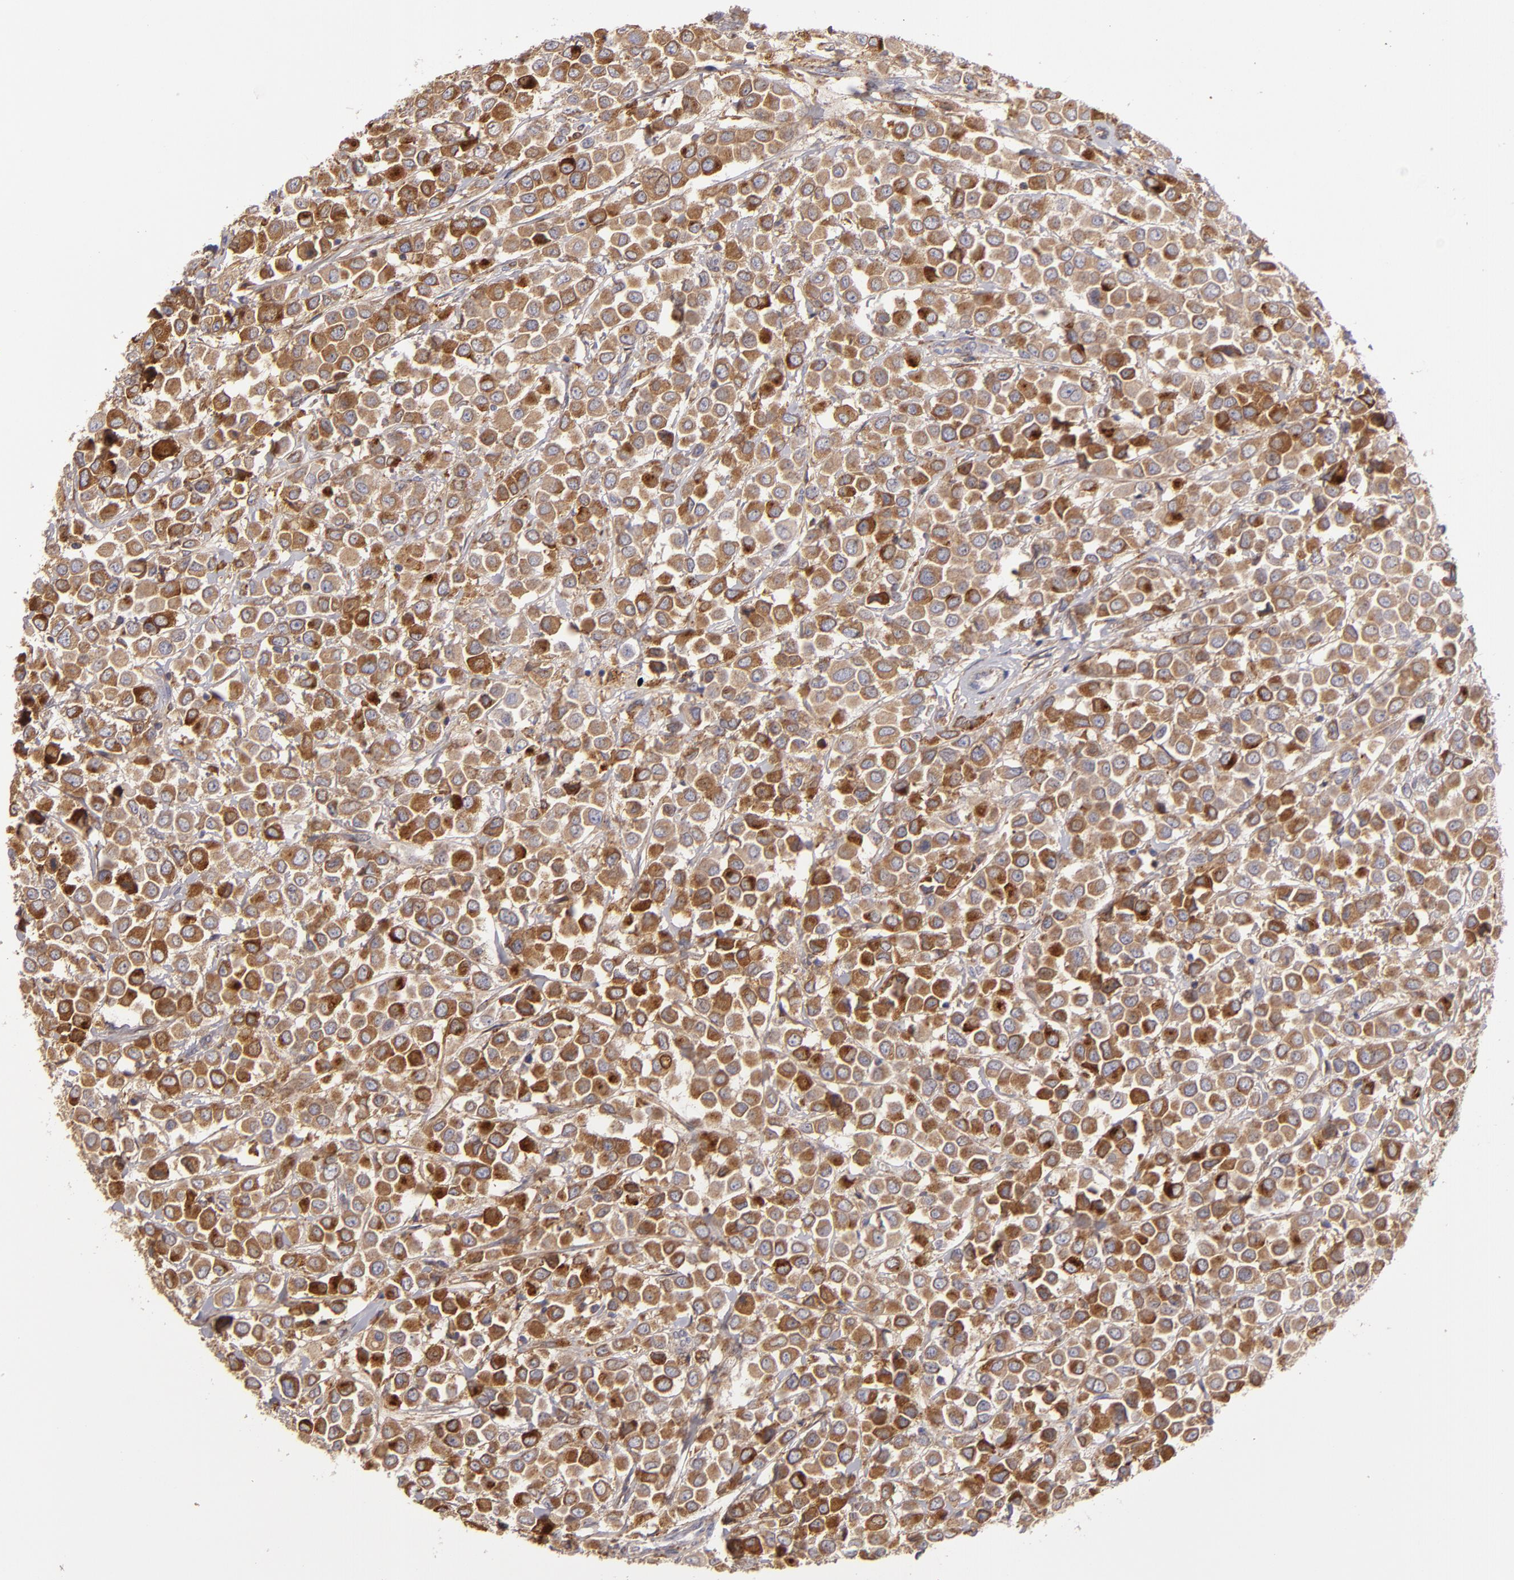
{"staining": {"intensity": "strong", "quantity": ">75%", "location": "cytoplasmic/membranous"}, "tissue": "breast cancer", "cell_type": "Tumor cells", "image_type": "cancer", "snomed": [{"axis": "morphology", "description": "Duct carcinoma"}, {"axis": "topography", "description": "Breast"}], "caption": "DAB immunohistochemical staining of breast cancer demonstrates strong cytoplasmic/membranous protein positivity in about >75% of tumor cells. (DAB (3,3'-diaminobenzidine) IHC, brown staining for protein, blue staining for nuclei).", "gene": "CFB", "patient": {"sex": "female", "age": 61}}